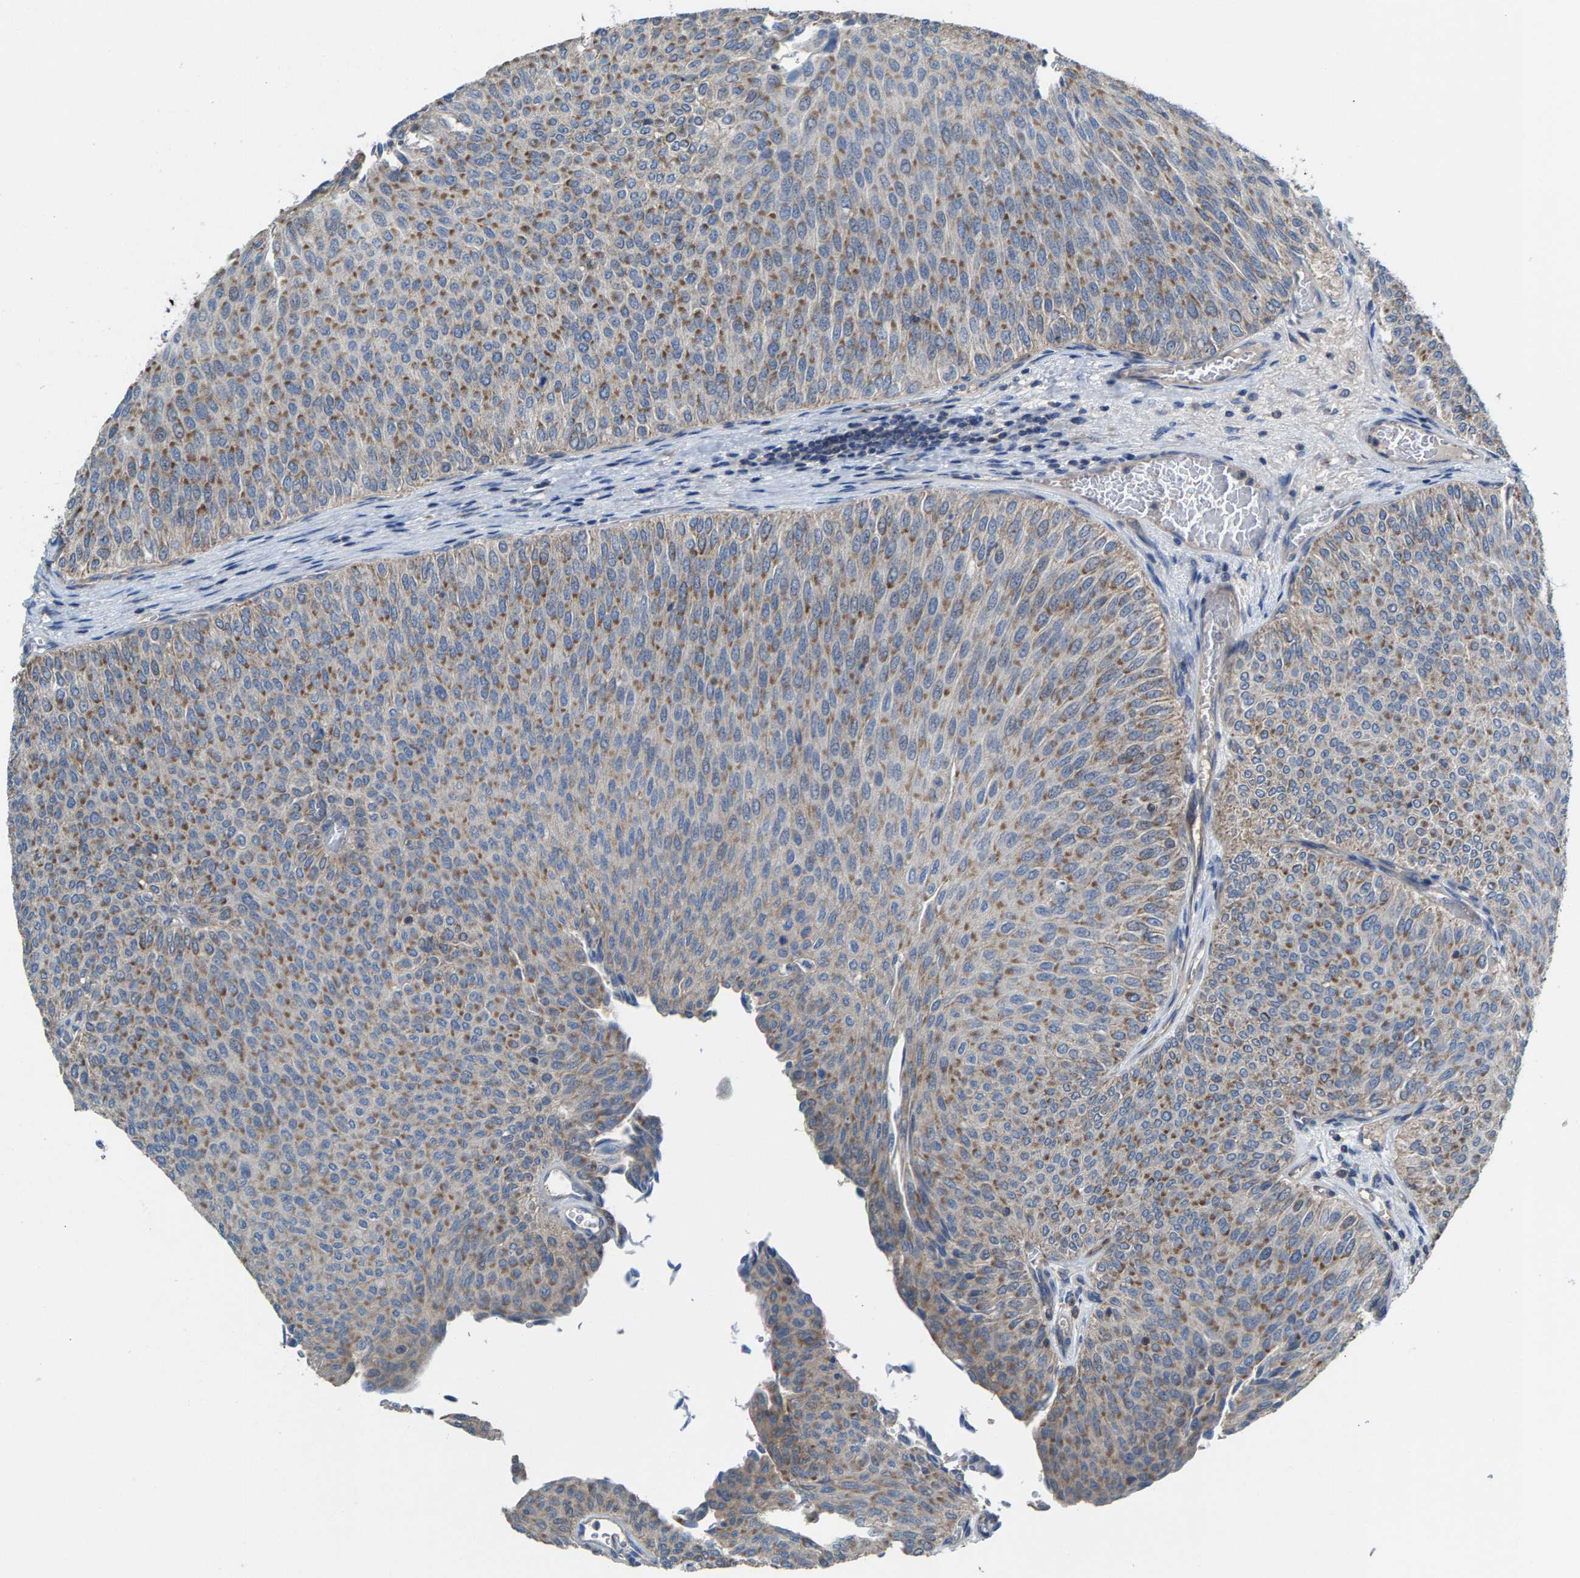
{"staining": {"intensity": "weak", "quantity": ">75%", "location": "cytoplasmic/membranous"}, "tissue": "urothelial cancer", "cell_type": "Tumor cells", "image_type": "cancer", "snomed": [{"axis": "morphology", "description": "Urothelial carcinoma, Low grade"}, {"axis": "topography", "description": "Urinary bladder"}], "caption": "Urothelial cancer stained with a protein marker displays weak staining in tumor cells.", "gene": "MRM1", "patient": {"sex": "male", "age": 78}}